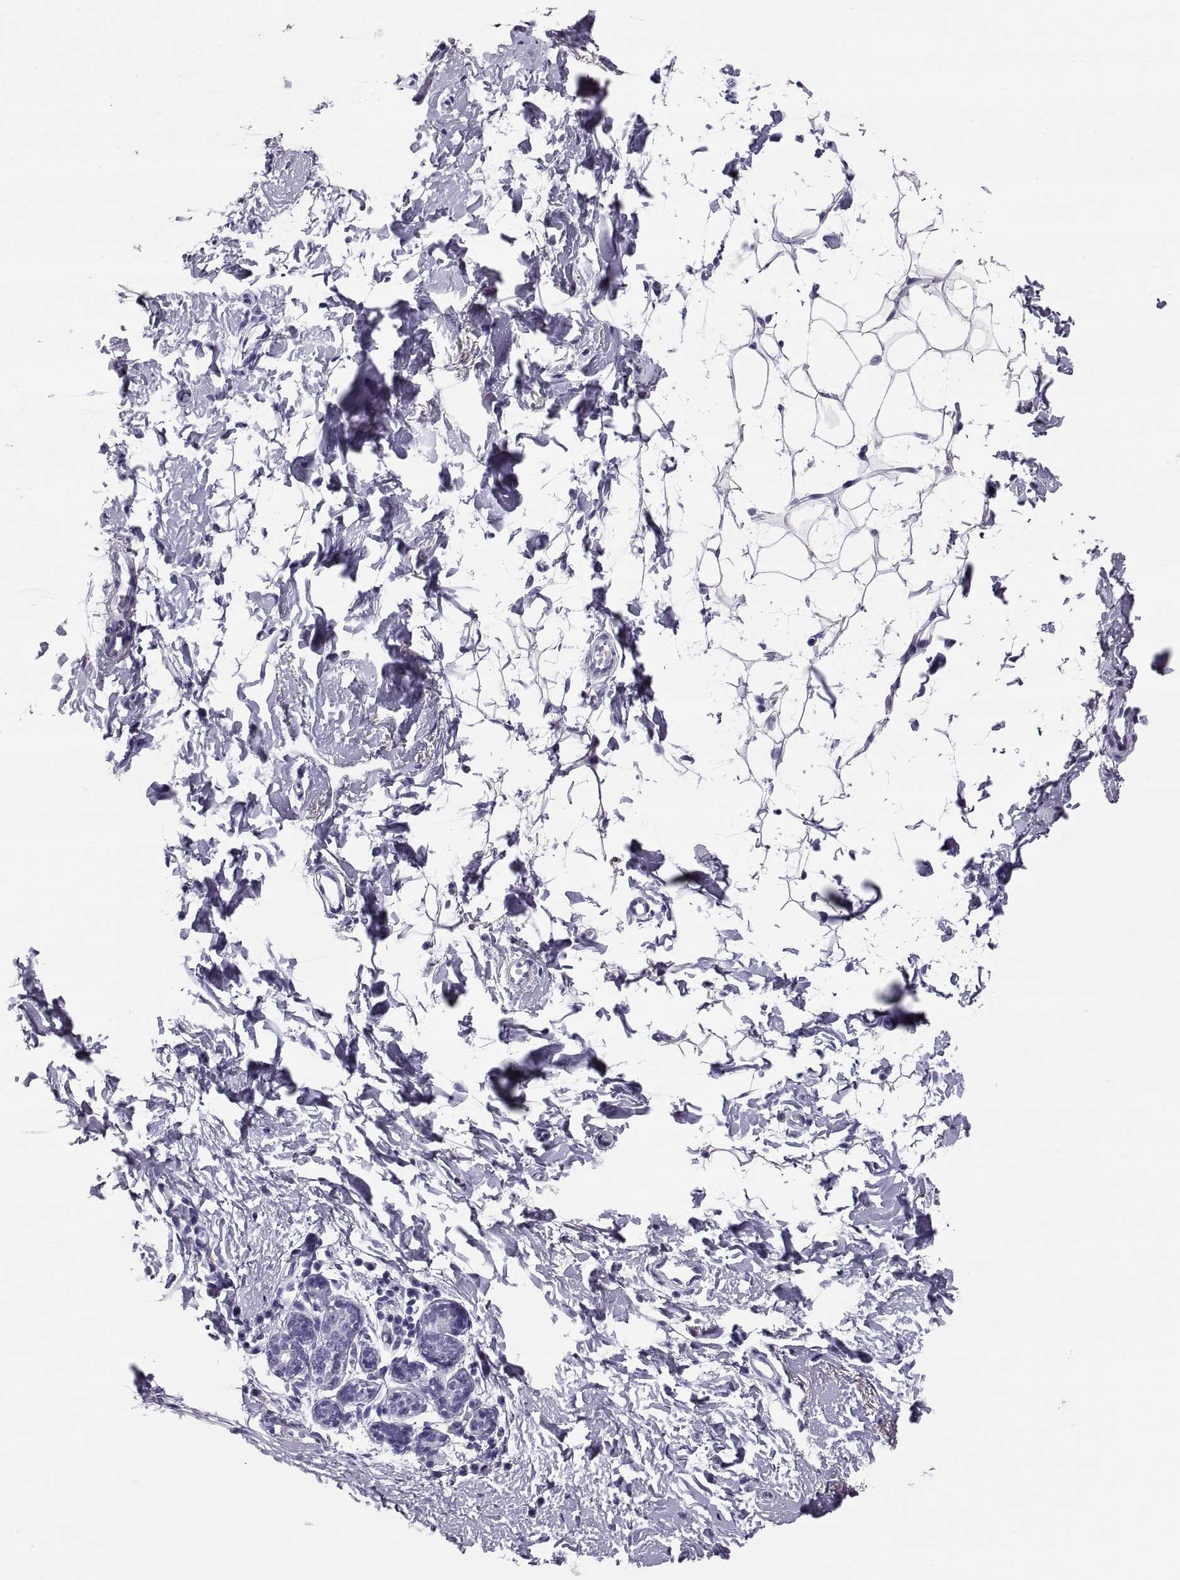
{"staining": {"intensity": "negative", "quantity": "none", "location": "none"}, "tissue": "breast", "cell_type": "Adipocytes", "image_type": "normal", "snomed": [{"axis": "morphology", "description": "Normal tissue, NOS"}, {"axis": "topography", "description": "Breast"}], "caption": "Immunohistochemistry of benign human breast displays no staining in adipocytes.", "gene": "PAX2", "patient": {"sex": "female", "age": 37}}